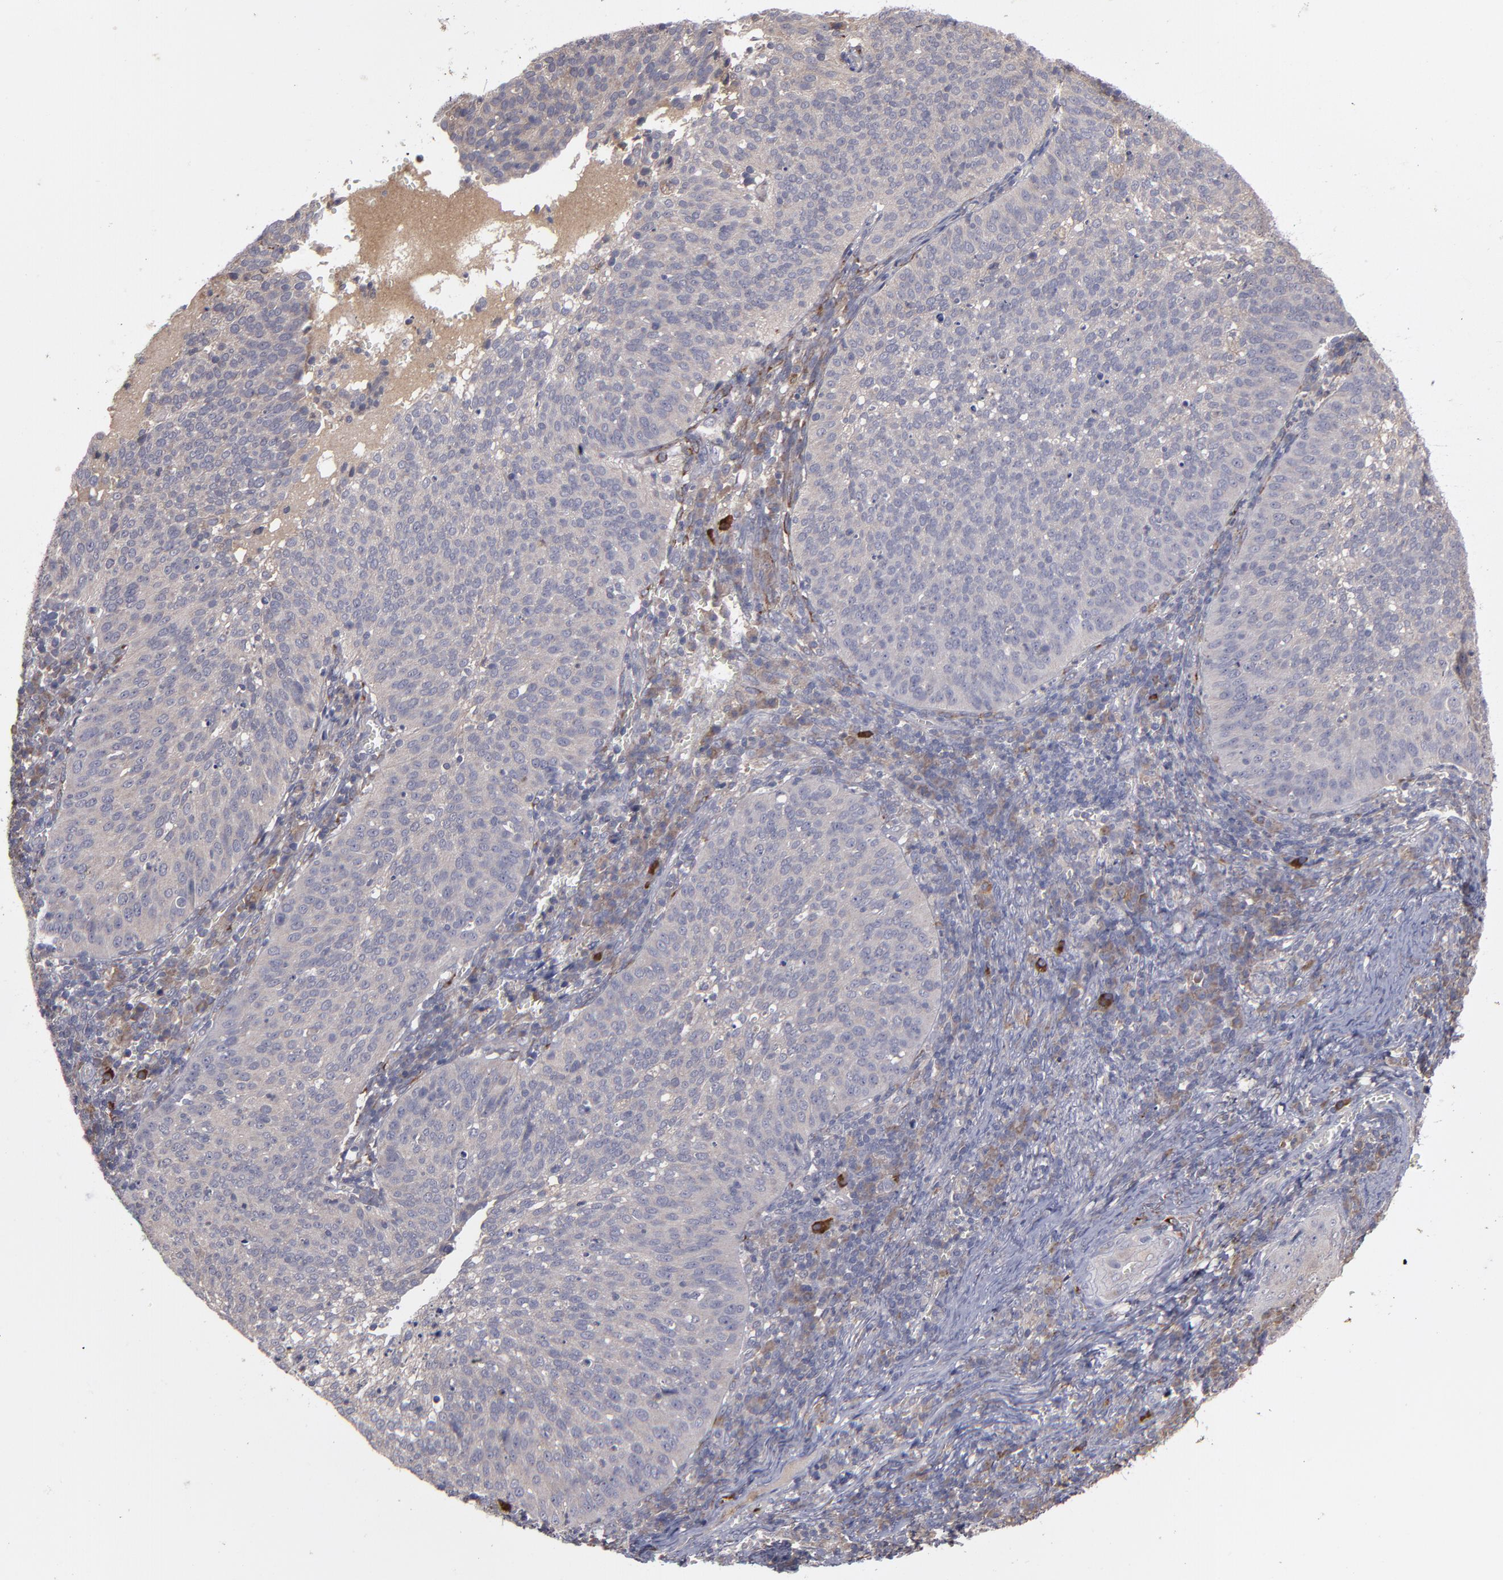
{"staining": {"intensity": "weak", "quantity": ">75%", "location": "cytoplasmic/membranous"}, "tissue": "cervical cancer", "cell_type": "Tumor cells", "image_type": "cancer", "snomed": [{"axis": "morphology", "description": "Squamous cell carcinoma, NOS"}, {"axis": "topography", "description": "Cervix"}], "caption": "Tumor cells display low levels of weak cytoplasmic/membranous positivity in approximately >75% of cells in human cervical cancer (squamous cell carcinoma).", "gene": "MMP11", "patient": {"sex": "female", "age": 39}}